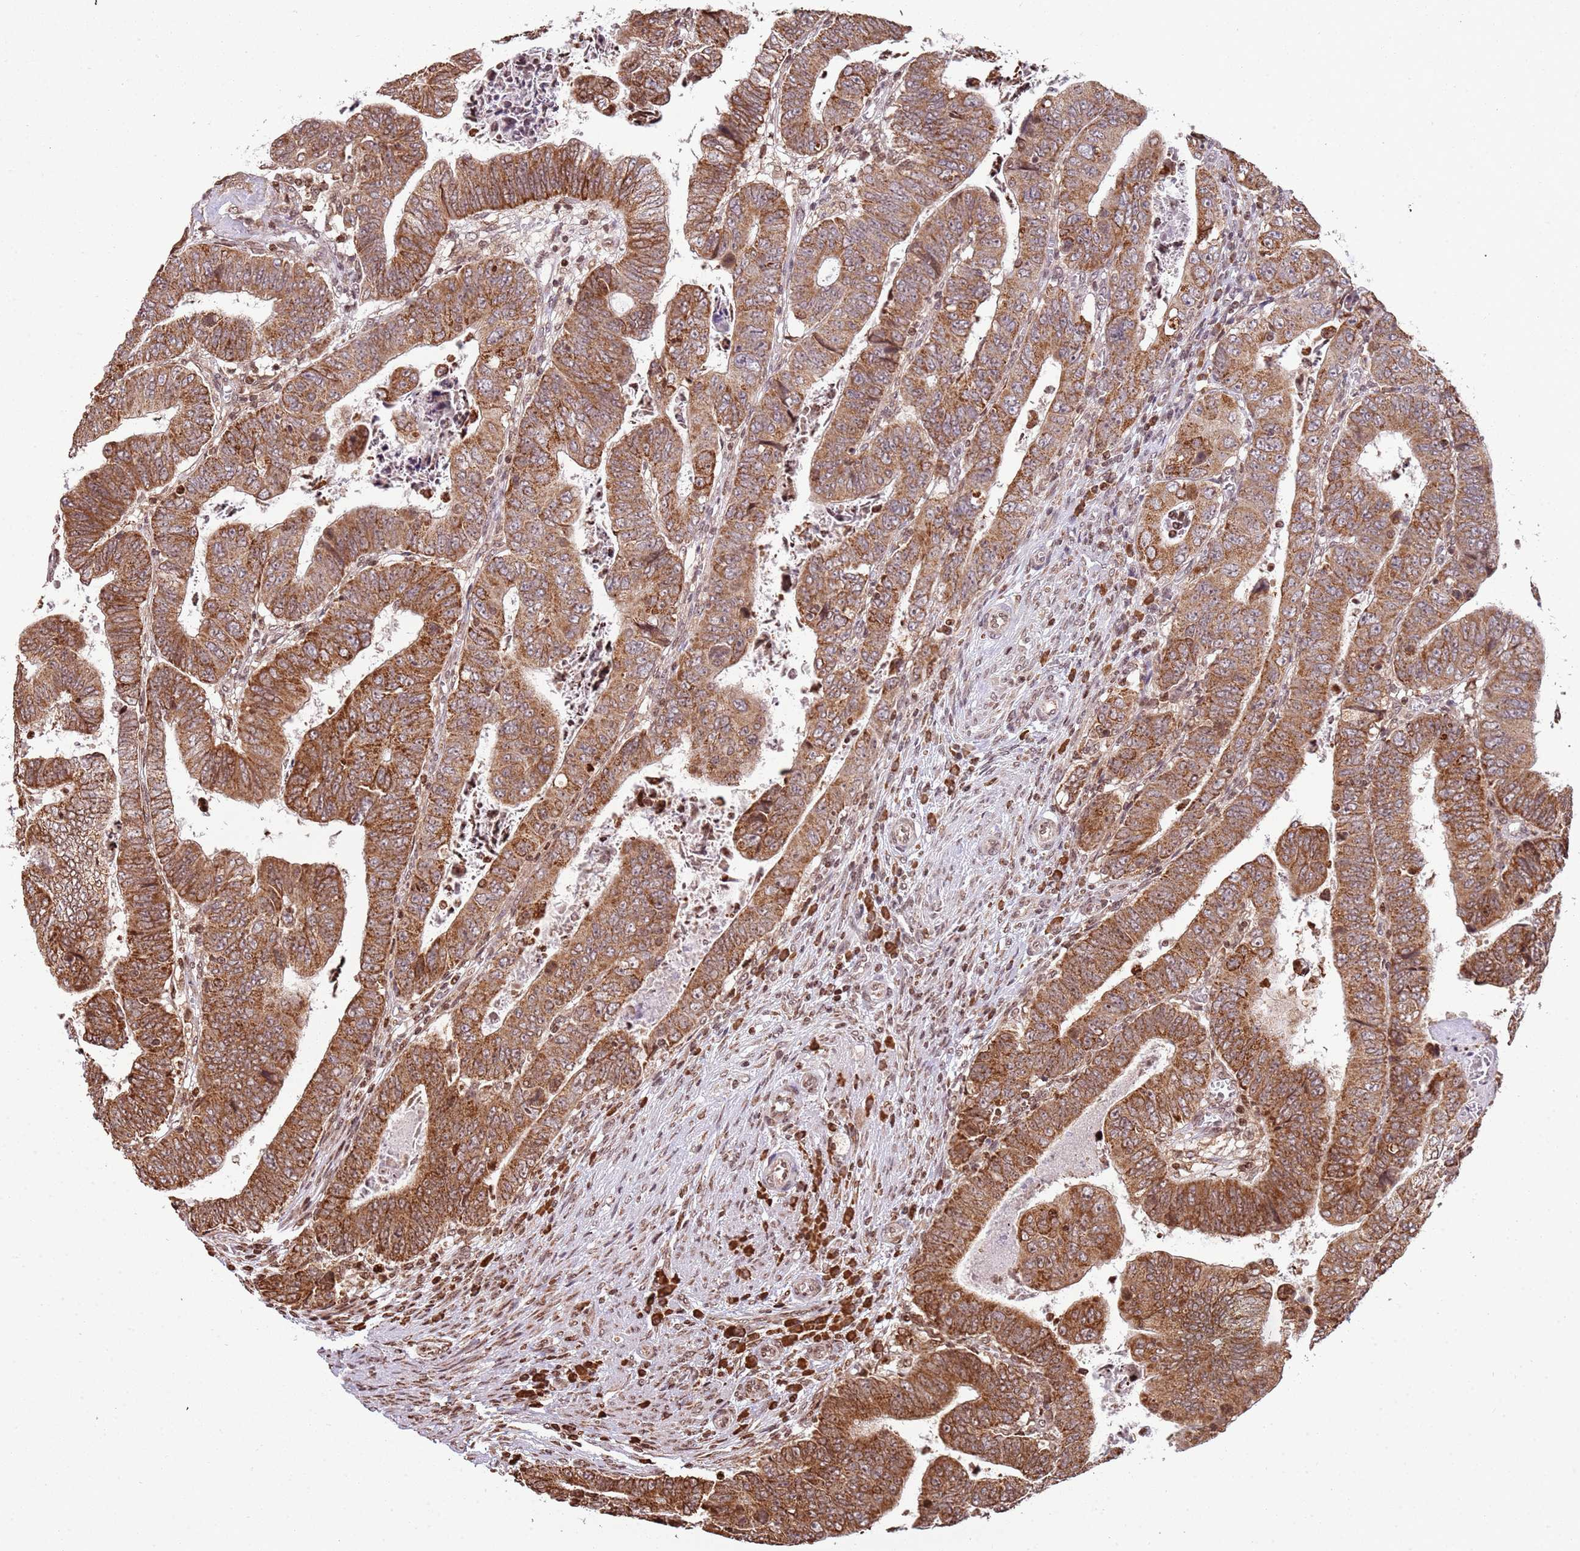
{"staining": {"intensity": "strong", "quantity": ">75%", "location": "cytoplasmic/membranous"}, "tissue": "colorectal cancer", "cell_type": "Tumor cells", "image_type": "cancer", "snomed": [{"axis": "morphology", "description": "Normal tissue, NOS"}, {"axis": "morphology", "description": "Adenocarcinoma, NOS"}, {"axis": "topography", "description": "Rectum"}], "caption": "Protein staining of adenocarcinoma (colorectal) tissue exhibits strong cytoplasmic/membranous expression in about >75% of tumor cells. The staining was performed using DAB, with brown indicating positive protein expression. Nuclei are stained blue with hematoxylin.", "gene": "SCAF1", "patient": {"sex": "female", "age": 65}}